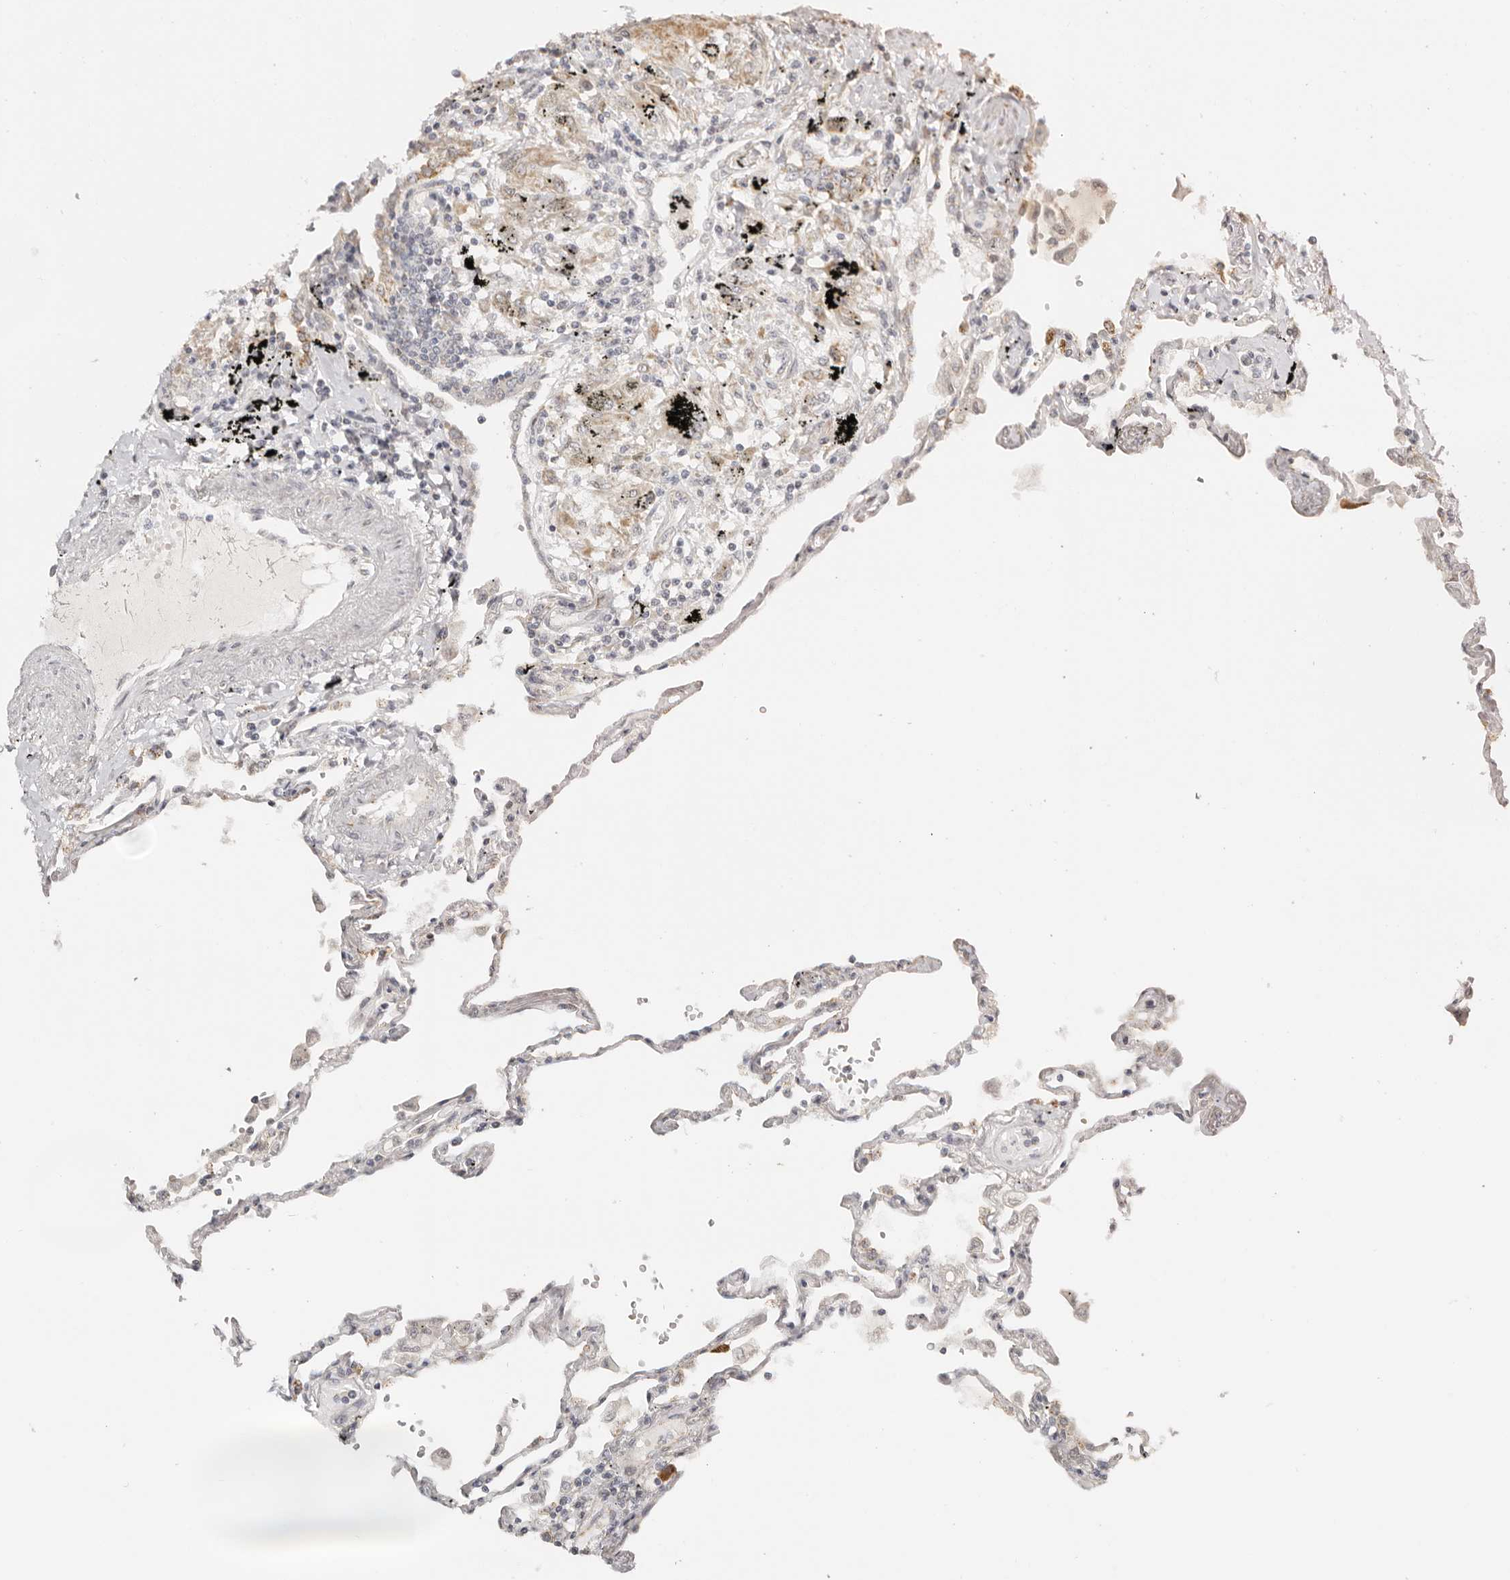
{"staining": {"intensity": "moderate", "quantity": "<25%", "location": "cytoplasmic/membranous"}, "tissue": "lung", "cell_type": "Alveolar cells", "image_type": "normal", "snomed": [{"axis": "morphology", "description": "Normal tissue, NOS"}, {"axis": "topography", "description": "Lung"}], "caption": "IHC micrograph of benign human lung stained for a protein (brown), which demonstrates low levels of moderate cytoplasmic/membranous positivity in approximately <25% of alveolar cells.", "gene": "KDF1", "patient": {"sex": "female", "age": 67}}